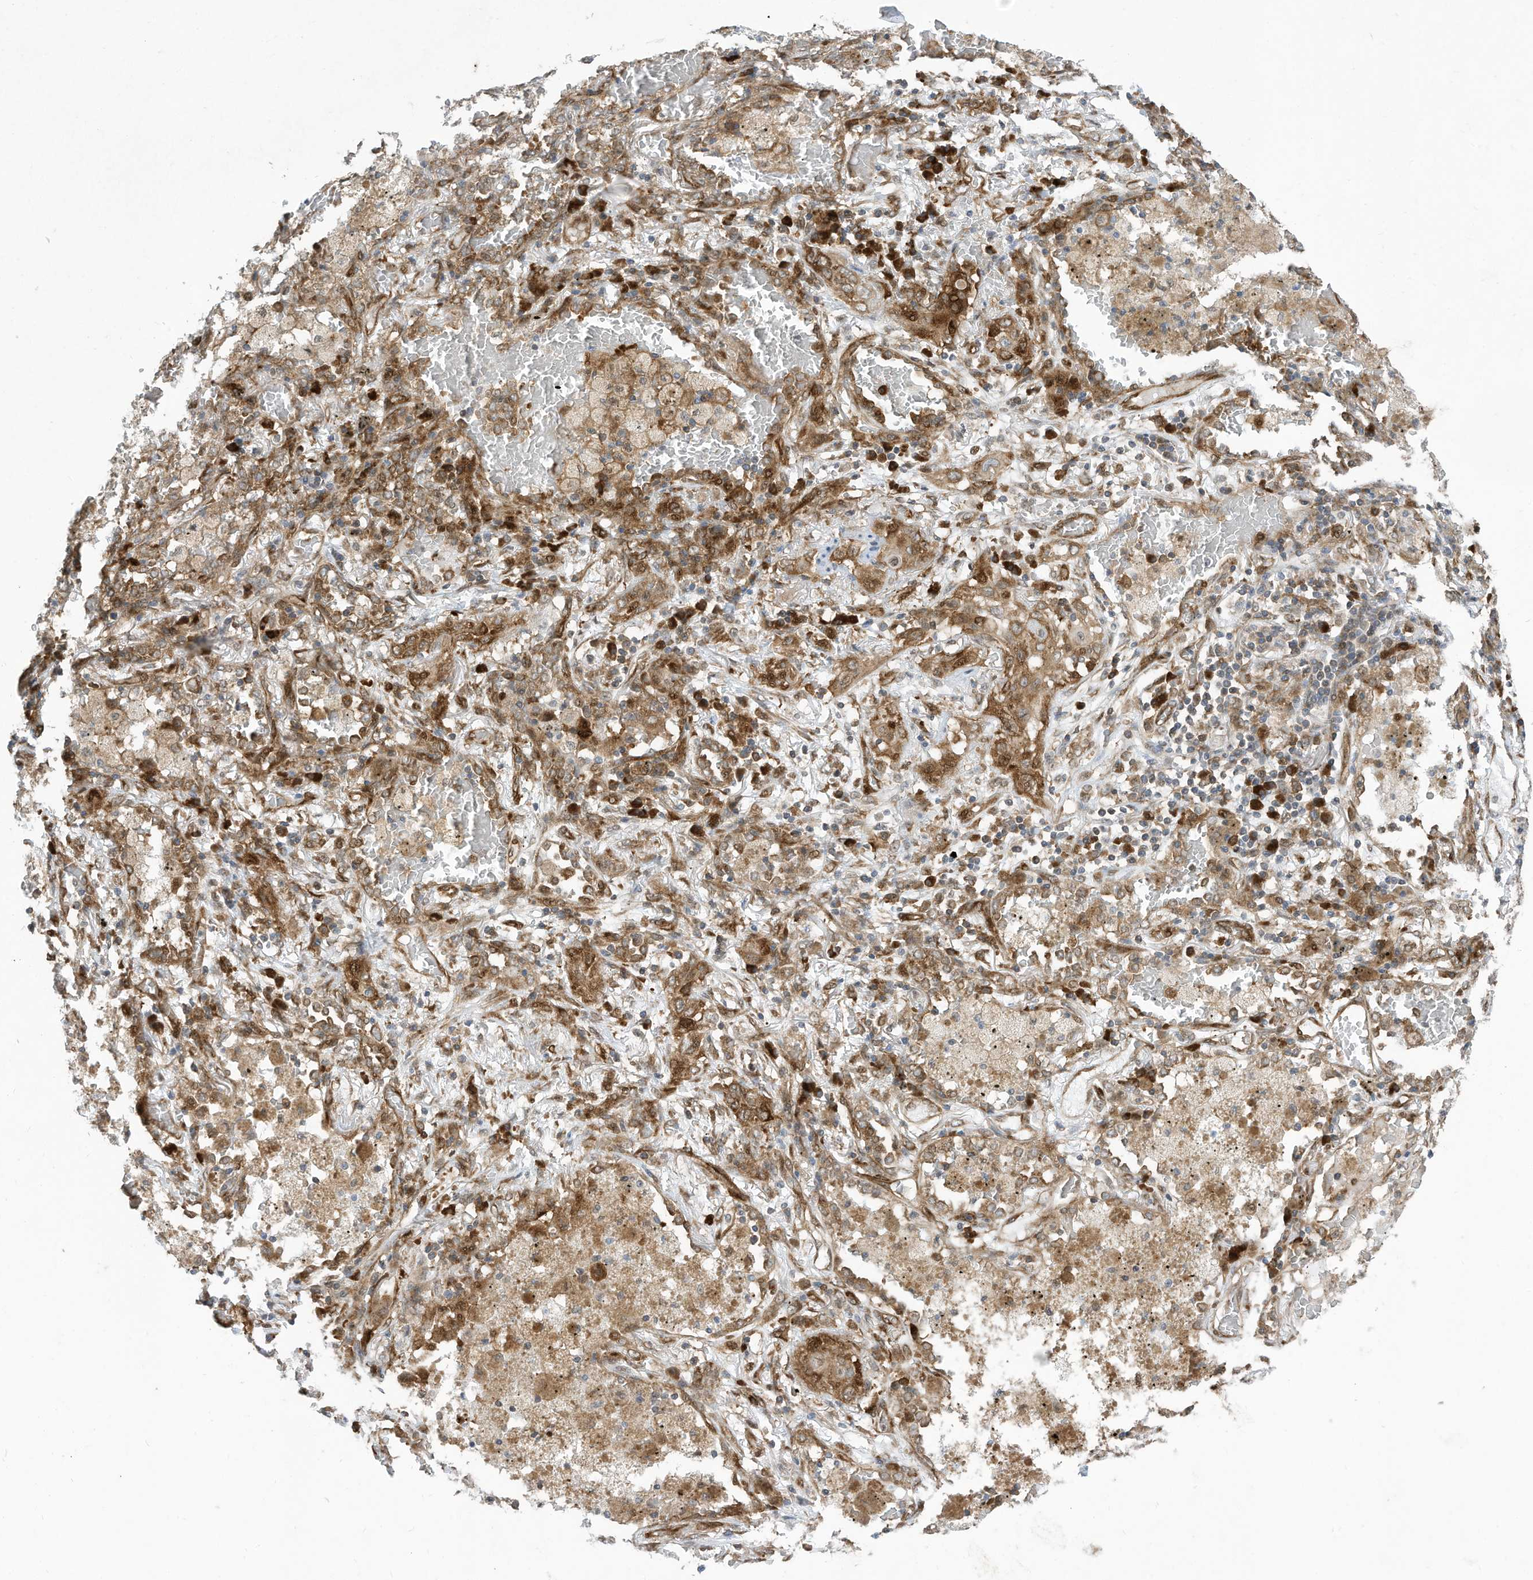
{"staining": {"intensity": "moderate", "quantity": ">75%", "location": "cytoplasmic/membranous"}, "tissue": "lung cancer", "cell_type": "Tumor cells", "image_type": "cancer", "snomed": [{"axis": "morphology", "description": "Squamous cell carcinoma, NOS"}, {"axis": "topography", "description": "Lung"}], "caption": "Immunohistochemistry (IHC) micrograph of neoplastic tissue: human squamous cell carcinoma (lung) stained using immunohistochemistry (IHC) reveals medium levels of moderate protein expression localized specifically in the cytoplasmic/membranous of tumor cells, appearing as a cytoplasmic/membranous brown color.", "gene": "USE1", "patient": {"sex": "female", "age": 47}}